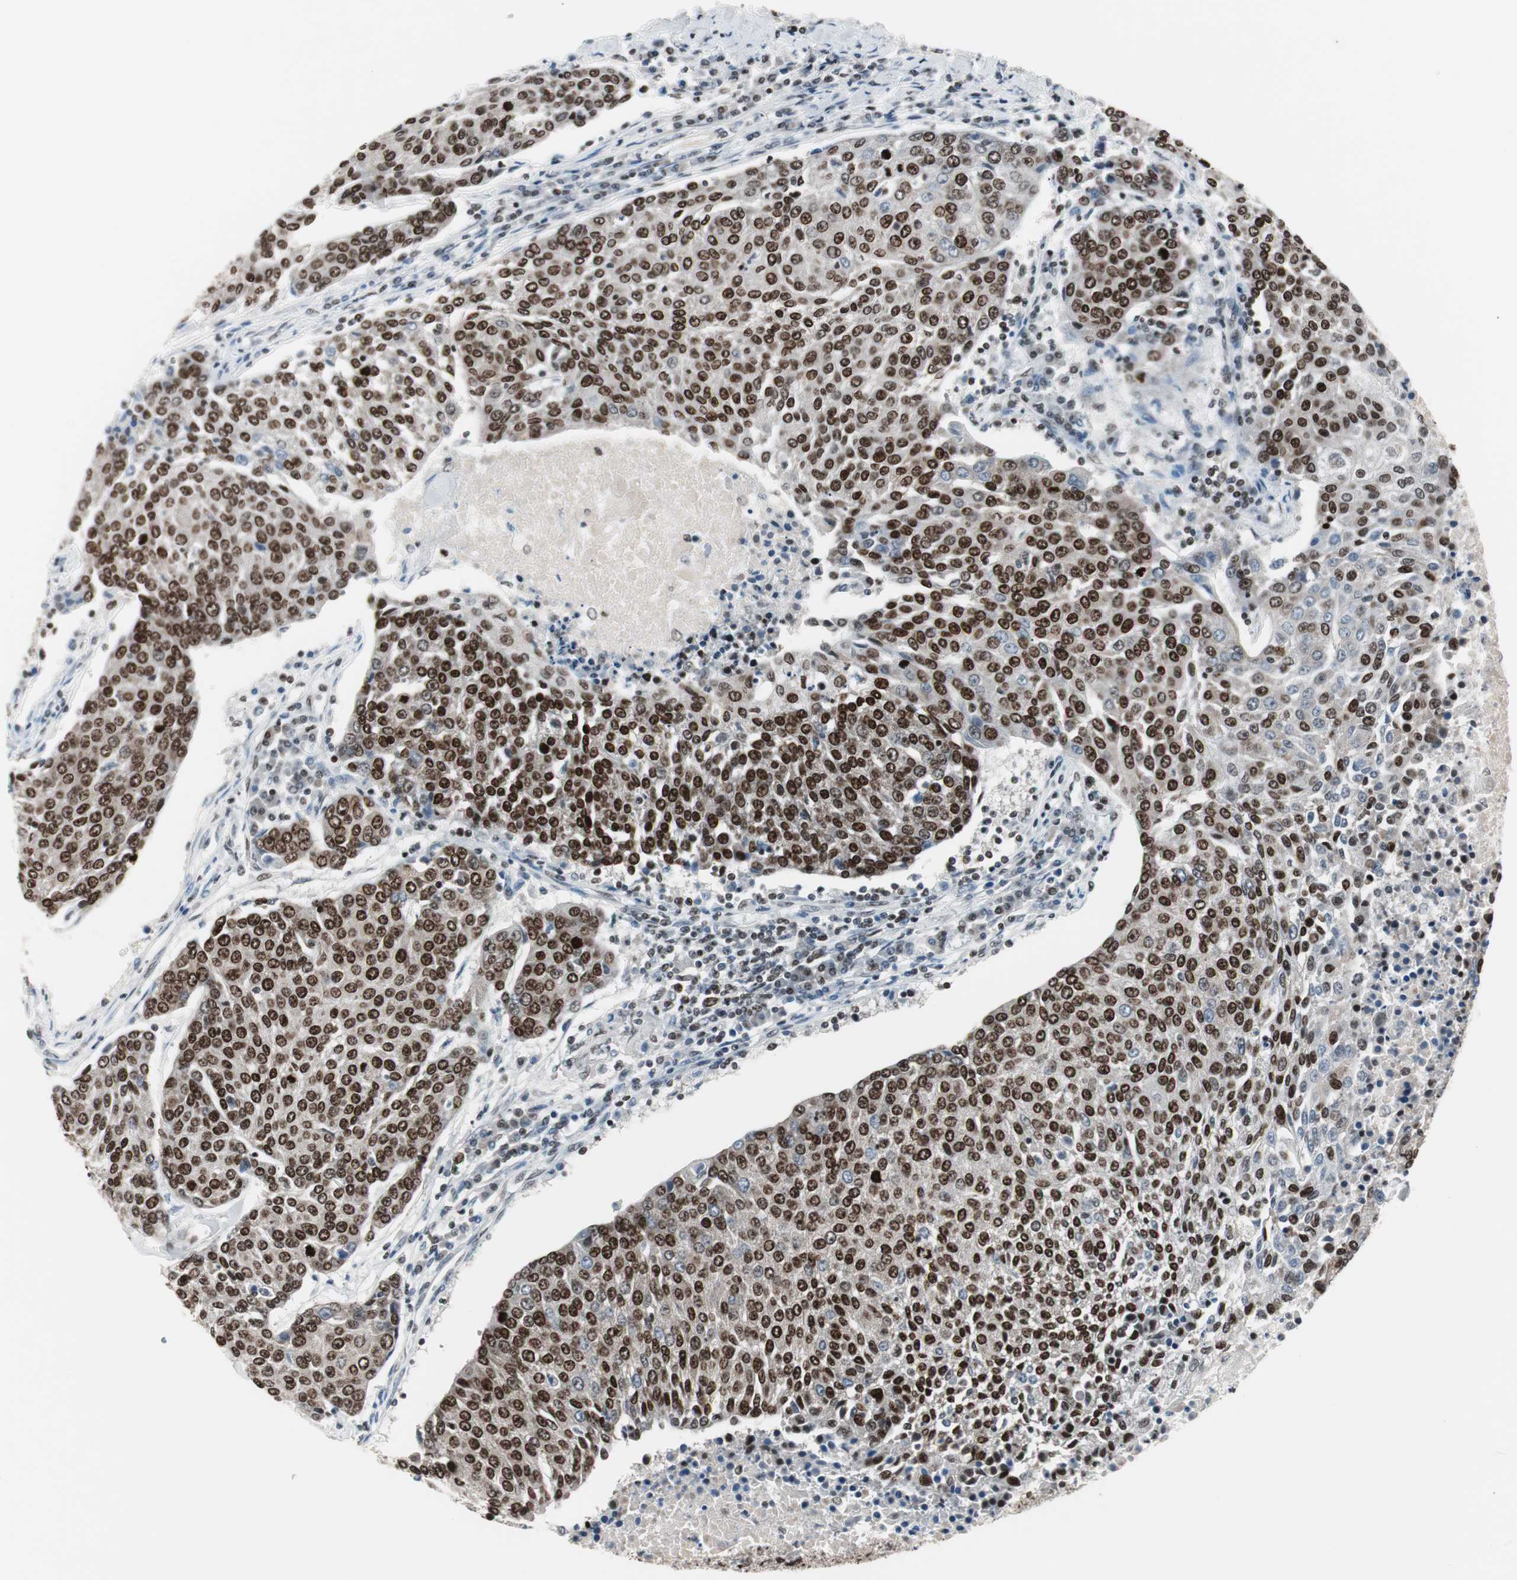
{"staining": {"intensity": "strong", "quantity": ">75%", "location": "nuclear"}, "tissue": "urothelial cancer", "cell_type": "Tumor cells", "image_type": "cancer", "snomed": [{"axis": "morphology", "description": "Urothelial carcinoma, High grade"}, {"axis": "topography", "description": "Urinary bladder"}], "caption": "IHC image of high-grade urothelial carcinoma stained for a protein (brown), which displays high levels of strong nuclear staining in about >75% of tumor cells.", "gene": "XRCC1", "patient": {"sex": "female", "age": 85}}